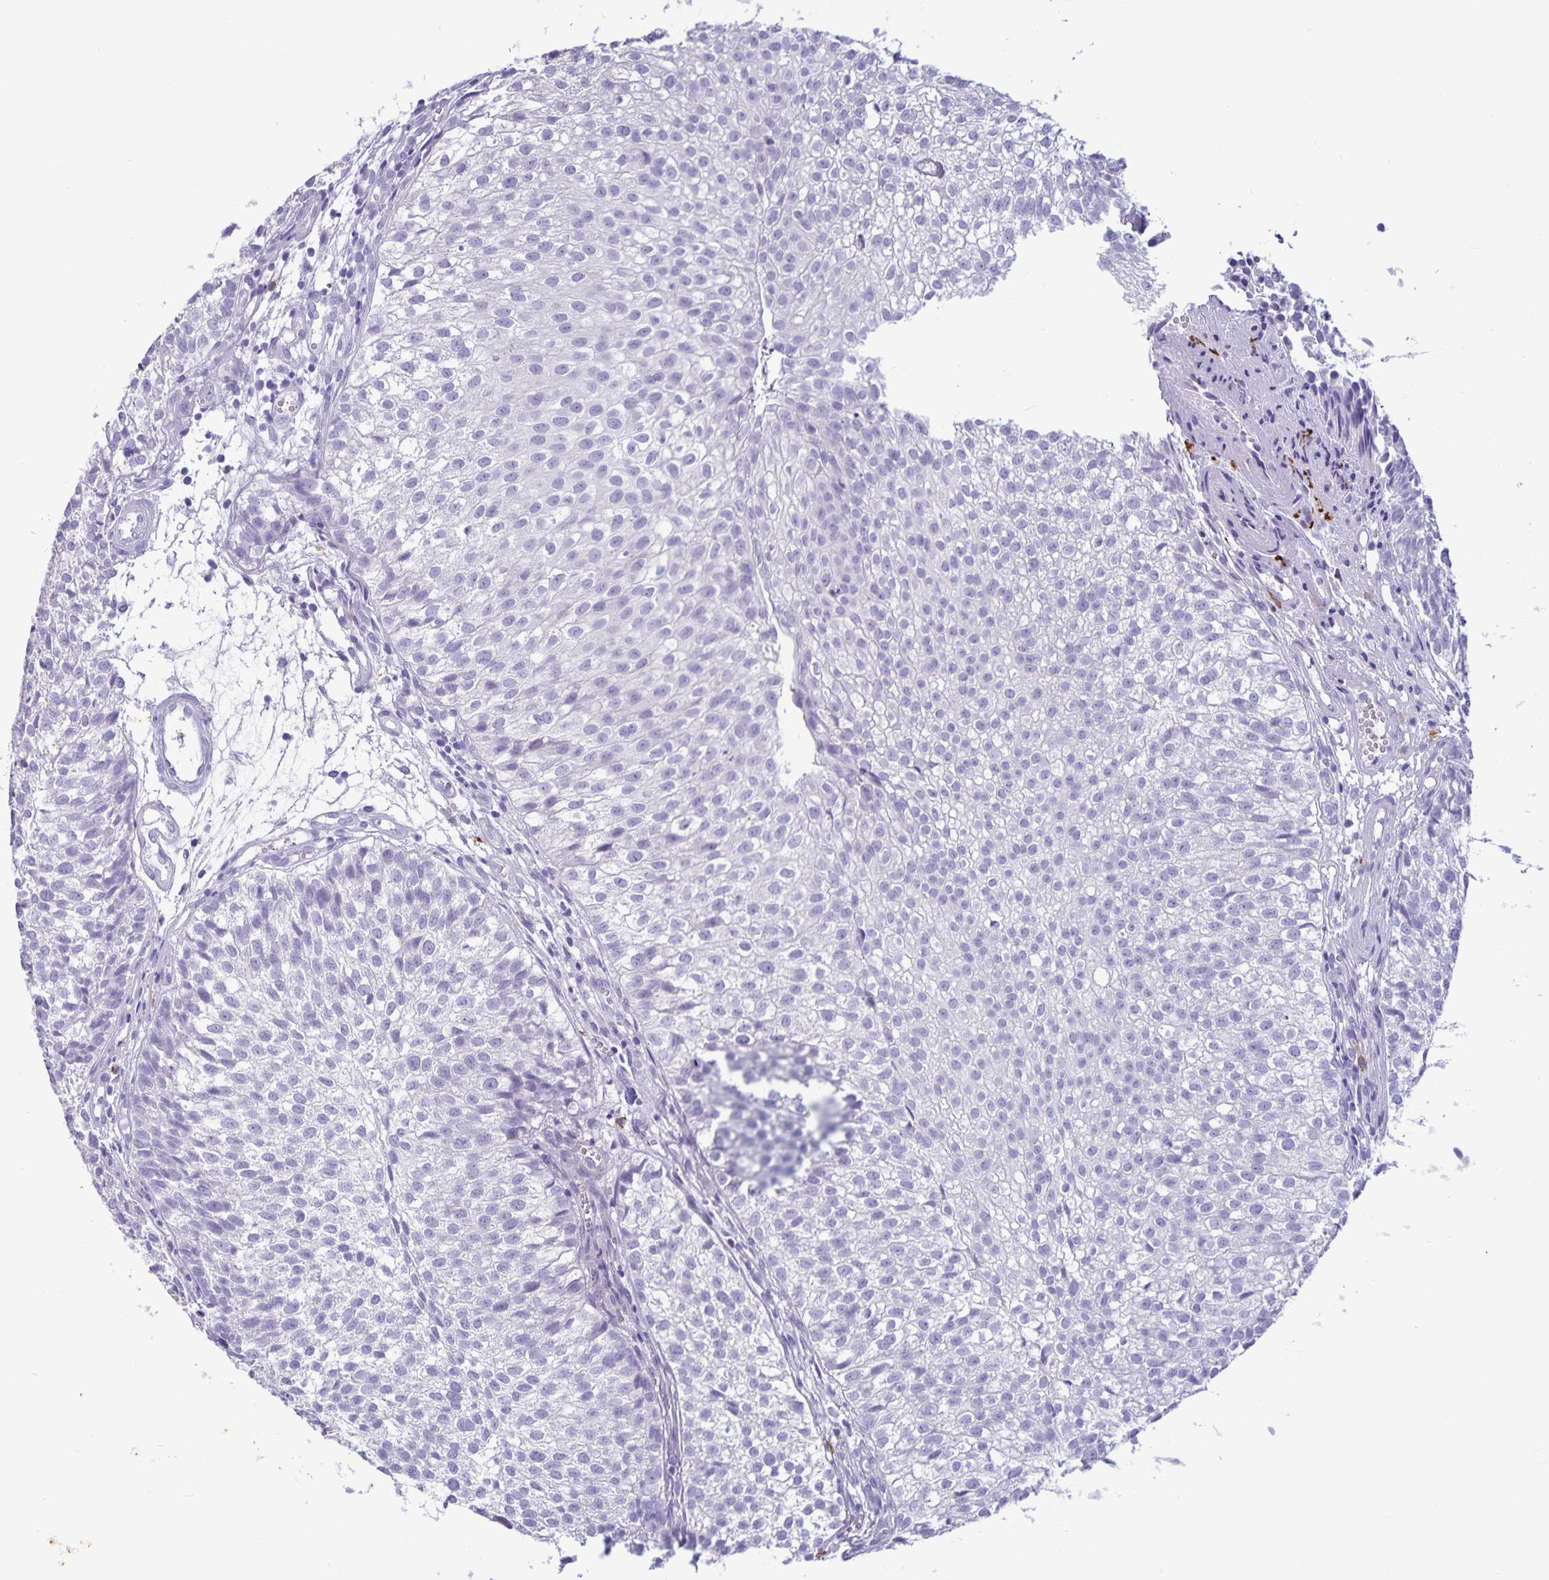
{"staining": {"intensity": "negative", "quantity": "none", "location": "none"}, "tissue": "urothelial cancer", "cell_type": "Tumor cells", "image_type": "cancer", "snomed": [{"axis": "morphology", "description": "Urothelial carcinoma, Low grade"}, {"axis": "topography", "description": "Urinary bladder"}], "caption": "IHC of human urothelial cancer exhibits no staining in tumor cells.", "gene": "IBTK", "patient": {"sex": "male", "age": 70}}